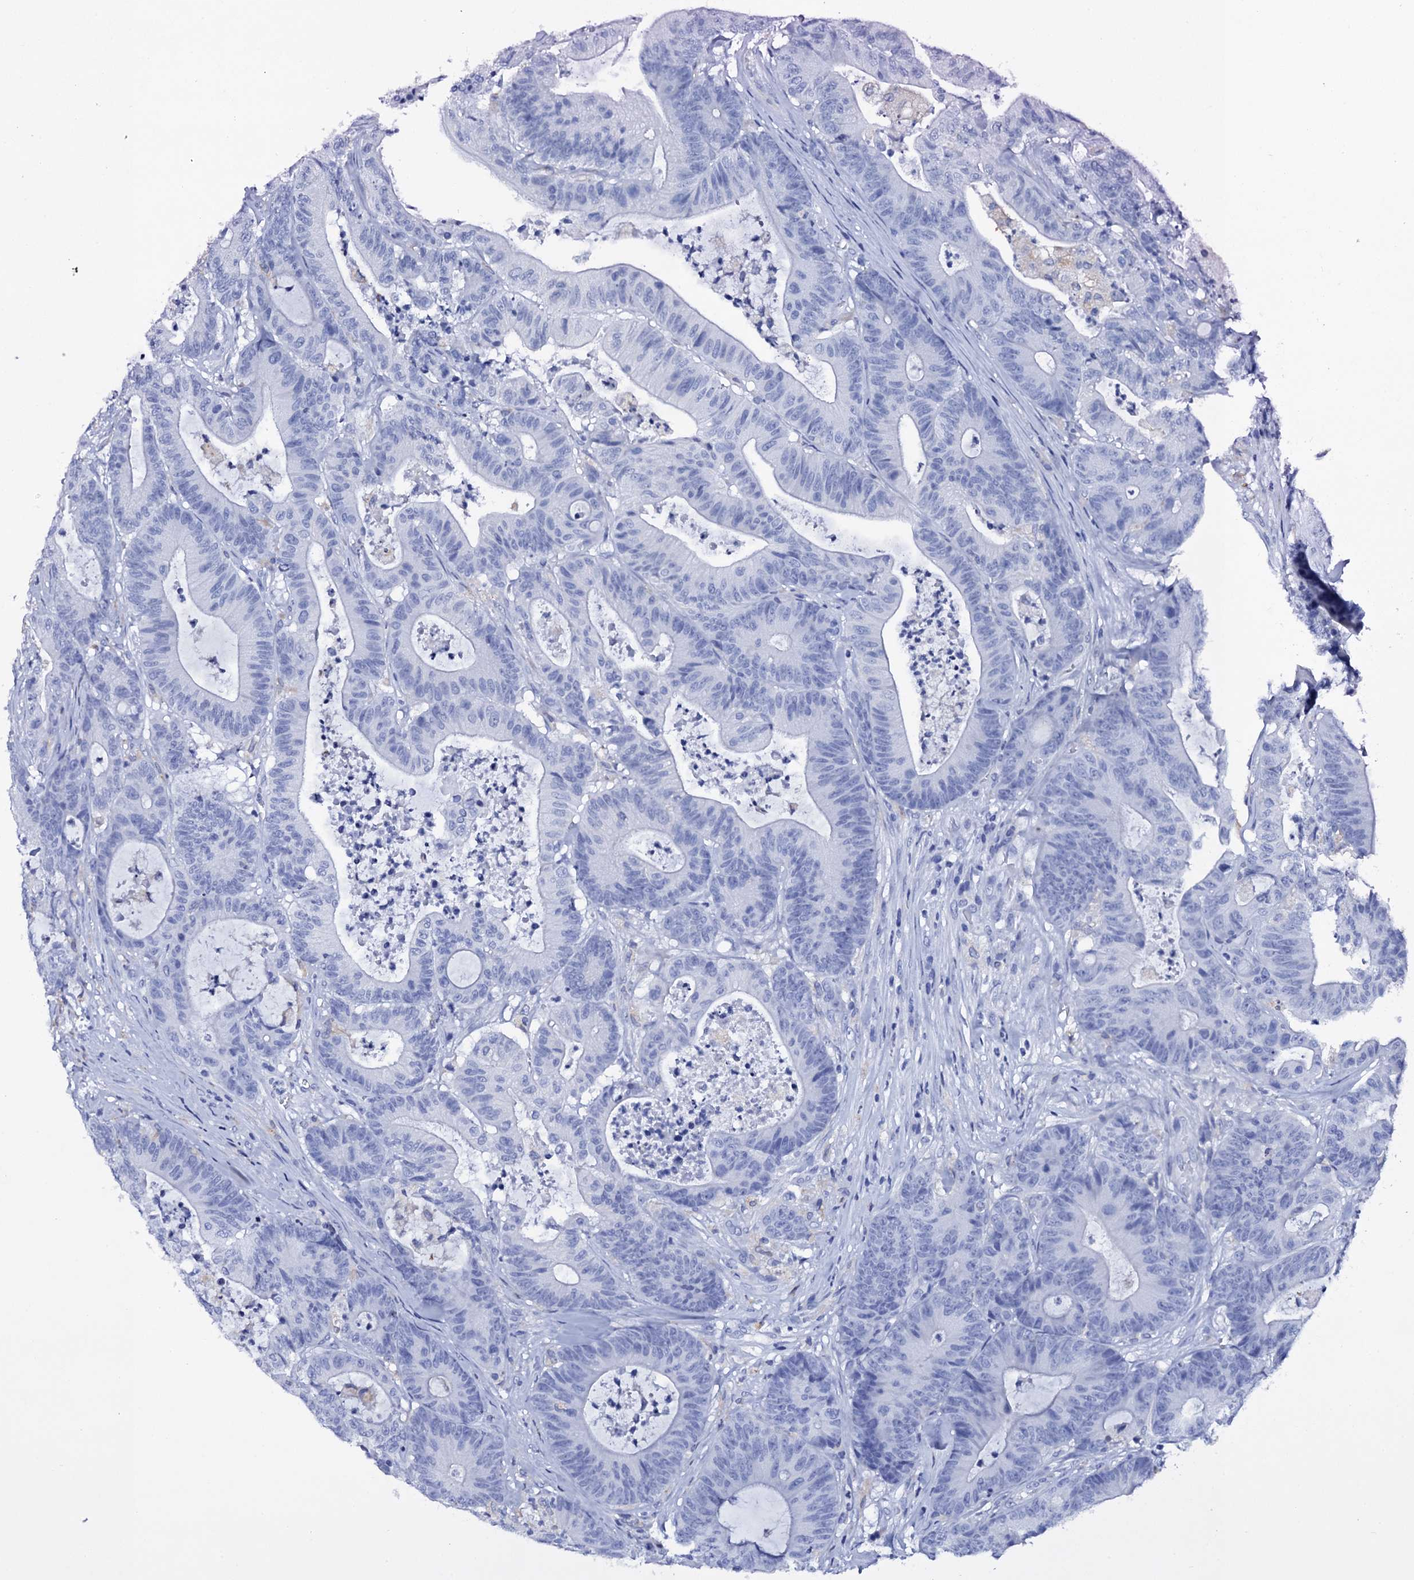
{"staining": {"intensity": "negative", "quantity": "none", "location": "none"}, "tissue": "colorectal cancer", "cell_type": "Tumor cells", "image_type": "cancer", "snomed": [{"axis": "morphology", "description": "Adenocarcinoma, NOS"}, {"axis": "topography", "description": "Colon"}], "caption": "Adenocarcinoma (colorectal) was stained to show a protein in brown. There is no significant expression in tumor cells. (Brightfield microscopy of DAB IHC at high magnification).", "gene": "ITPRID2", "patient": {"sex": "female", "age": 84}}